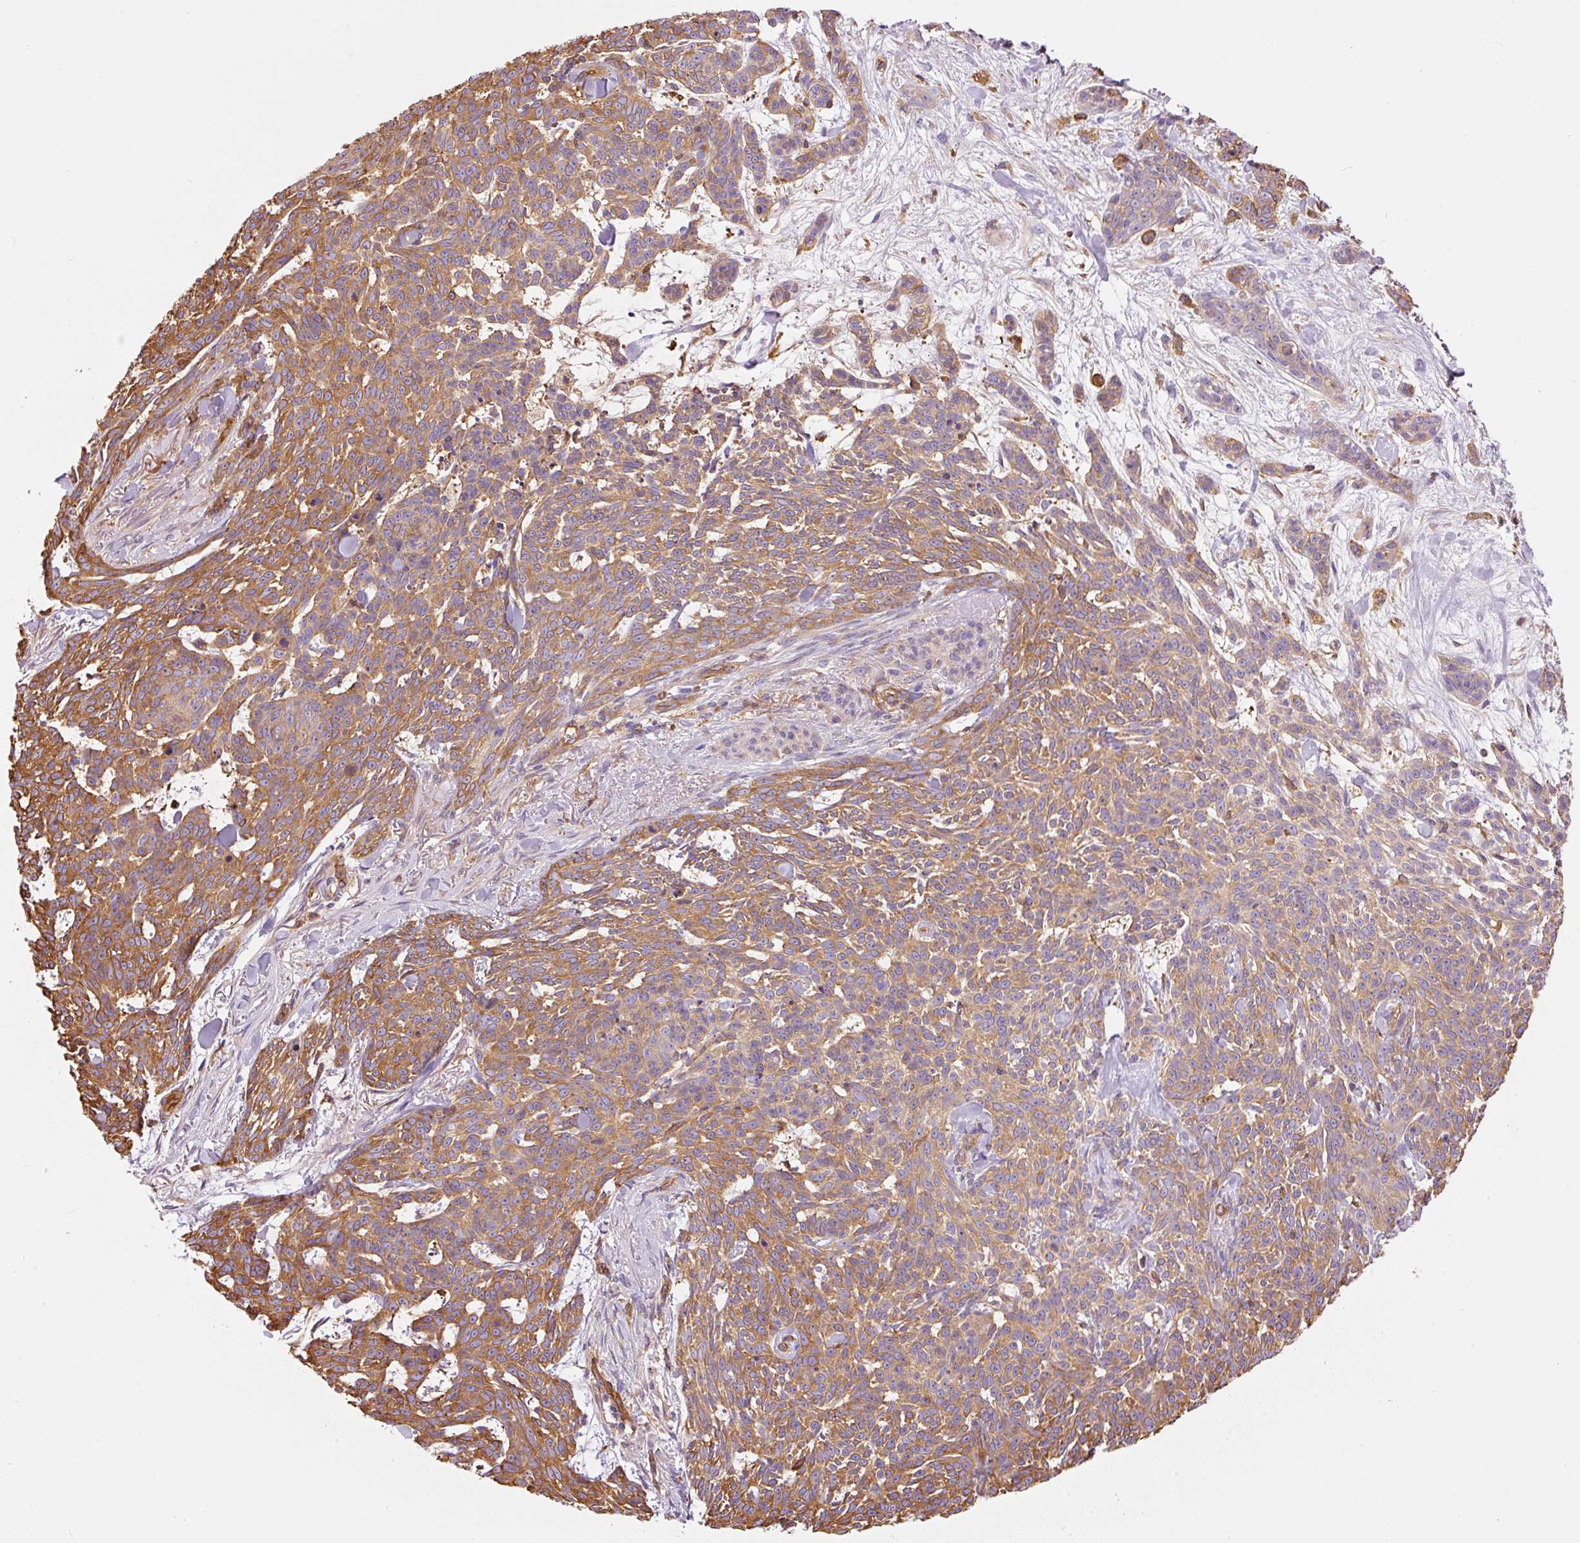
{"staining": {"intensity": "moderate", "quantity": "25%-75%", "location": "cytoplasmic/membranous"}, "tissue": "skin cancer", "cell_type": "Tumor cells", "image_type": "cancer", "snomed": [{"axis": "morphology", "description": "Basal cell carcinoma"}, {"axis": "topography", "description": "Skin"}], "caption": "Brown immunohistochemical staining in human basal cell carcinoma (skin) demonstrates moderate cytoplasmic/membranous positivity in about 25%-75% of tumor cells.", "gene": "IL10RB", "patient": {"sex": "female", "age": 93}}